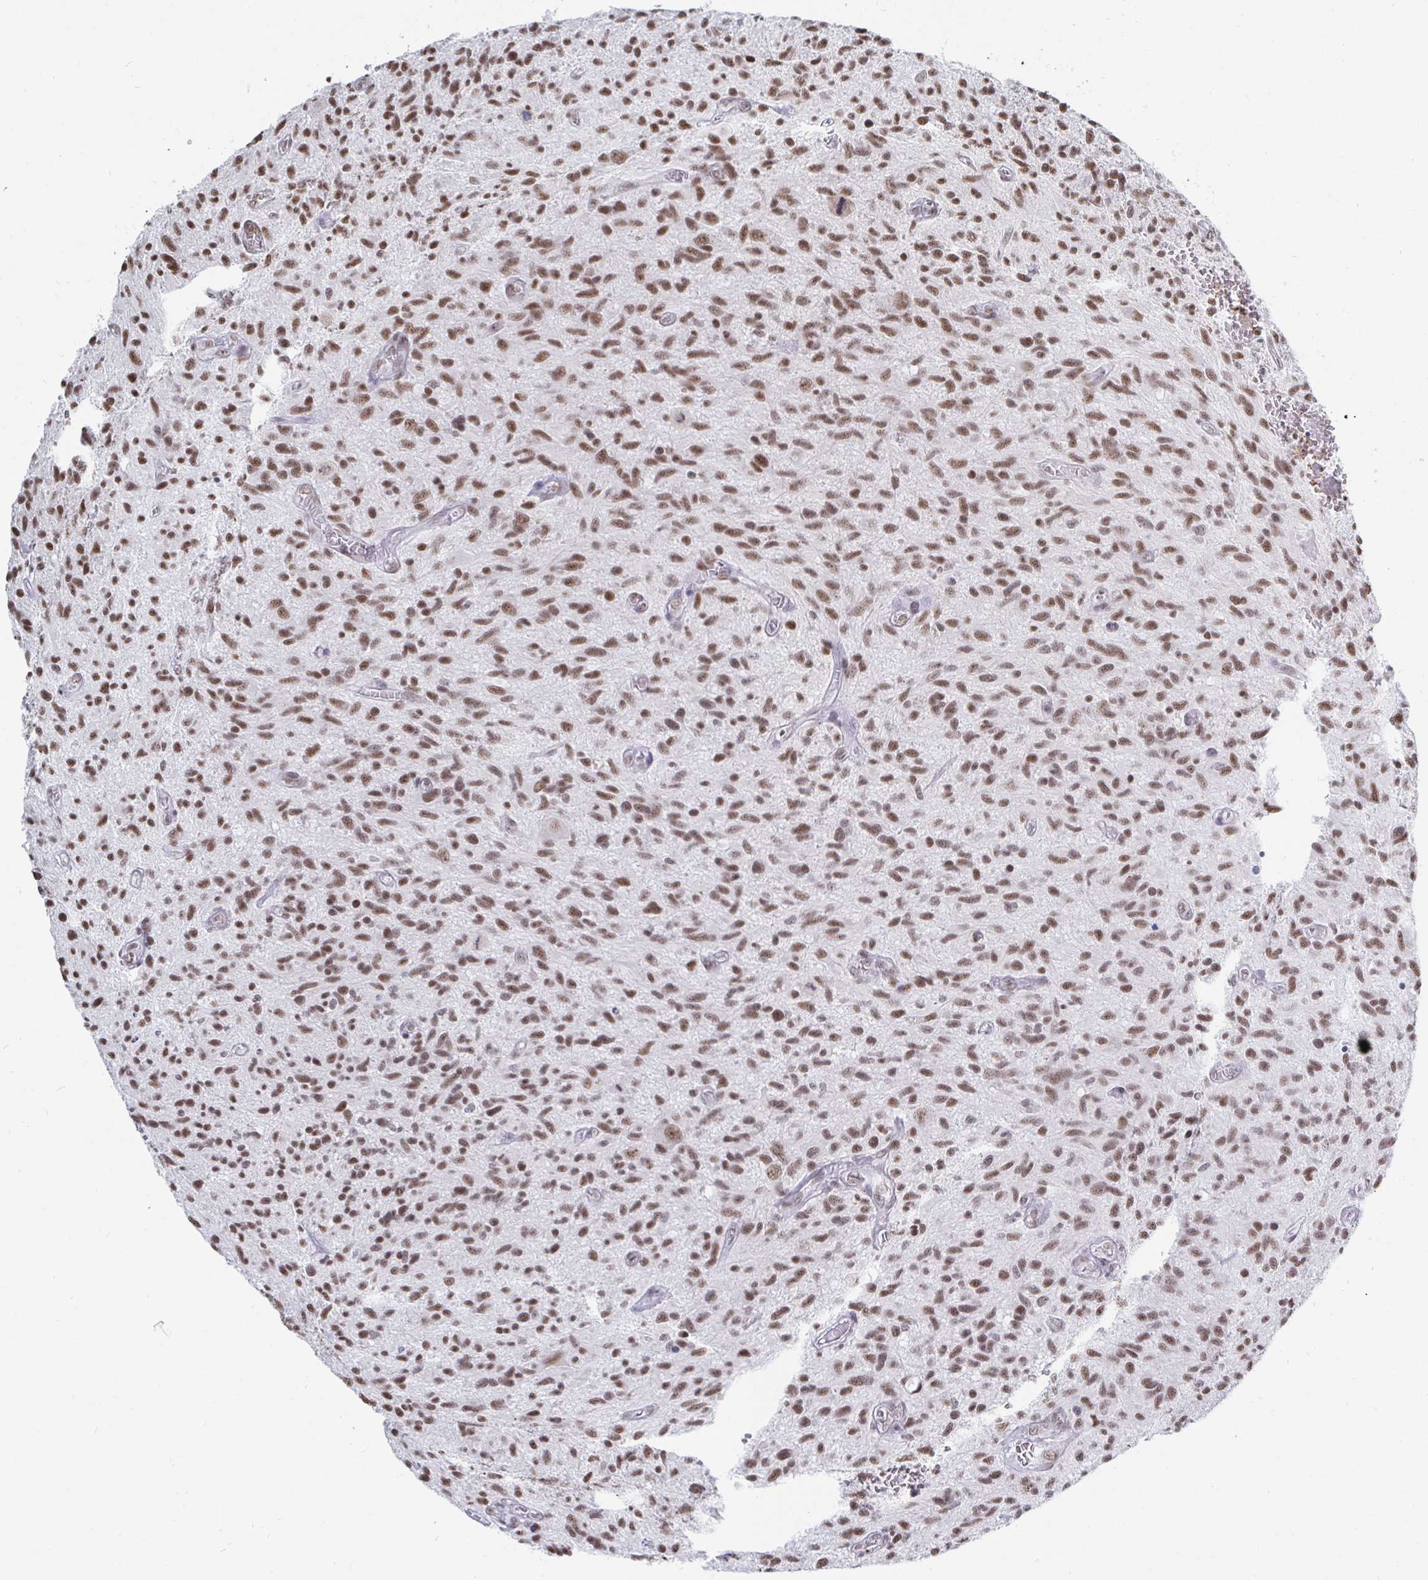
{"staining": {"intensity": "moderate", "quantity": ">75%", "location": "nuclear"}, "tissue": "glioma", "cell_type": "Tumor cells", "image_type": "cancer", "snomed": [{"axis": "morphology", "description": "Glioma, malignant, High grade"}, {"axis": "topography", "description": "Brain"}], "caption": "High-grade glioma (malignant) stained for a protein shows moderate nuclear positivity in tumor cells.", "gene": "TRIP12", "patient": {"sex": "male", "age": 75}}